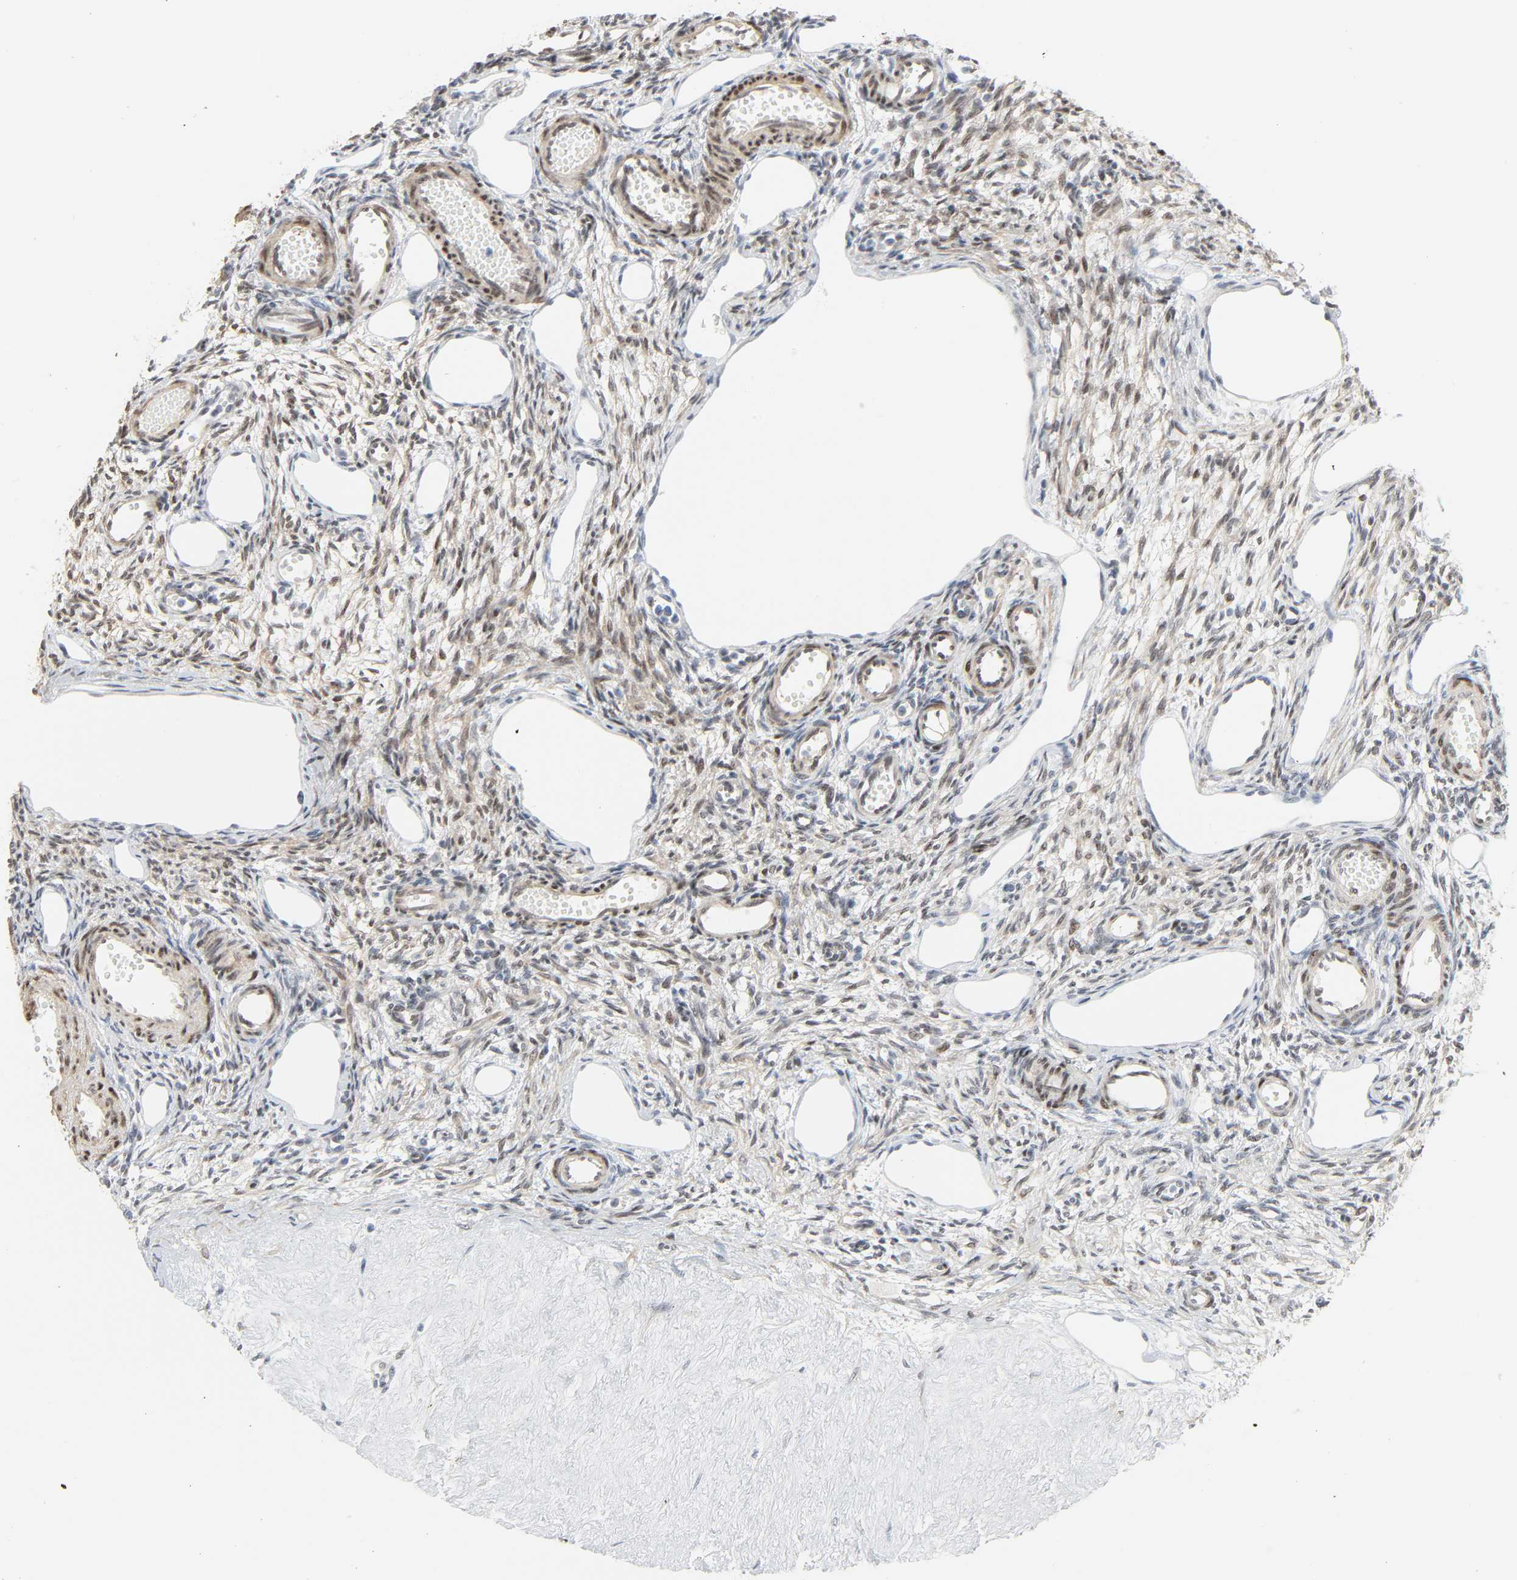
{"staining": {"intensity": "weak", "quantity": "<25%", "location": "nuclear"}, "tissue": "ovary", "cell_type": "Ovarian stroma cells", "image_type": "normal", "snomed": [{"axis": "morphology", "description": "Normal tissue, NOS"}, {"axis": "topography", "description": "Ovary"}], "caption": "This is an IHC image of unremarkable ovary. There is no expression in ovarian stroma cells.", "gene": "ZBTB16", "patient": {"sex": "female", "age": 33}}